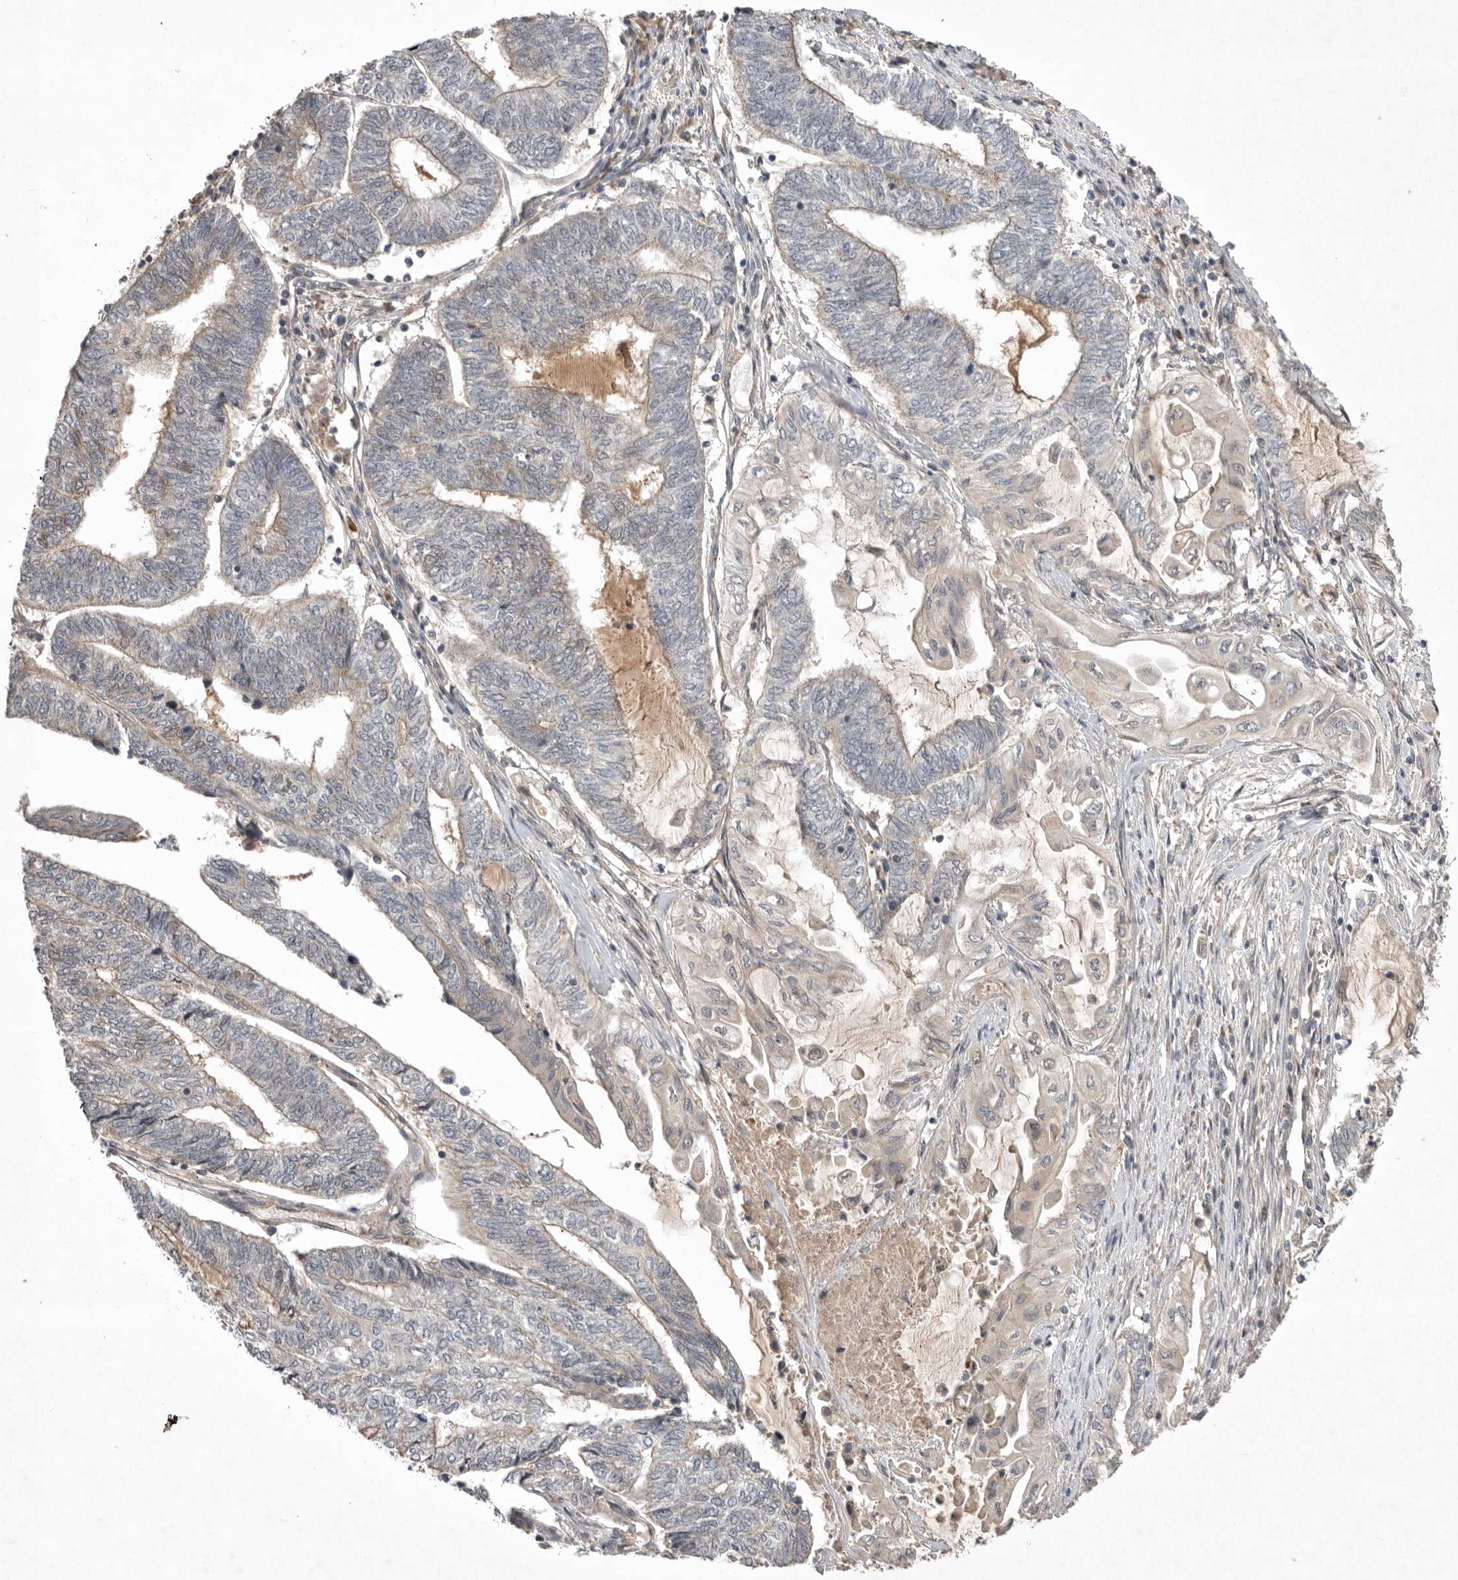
{"staining": {"intensity": "weak", "quantity": "<25%", "location": "cytoplasmic/membranous"}, "tissue": "endometrial cancer", "cell_type": "Tumor cells", "image_type": "cancer", "snomed": [{"axis": "morphology", "description": "Adenocarcinoma, NOS"}, {"axis": "topography", "description": "Uterus"}, {"axis": "topography", "description": "Endometrium"}], "caption": "Tumor cells are negative for brown protein staining in adenocarcinoma (endometrial). (DAB immunohistochemistry (IHC) with hematoxylin counter stain).", "gene": "NRCAM", "patient": {"sex": "female", "age": 70}}